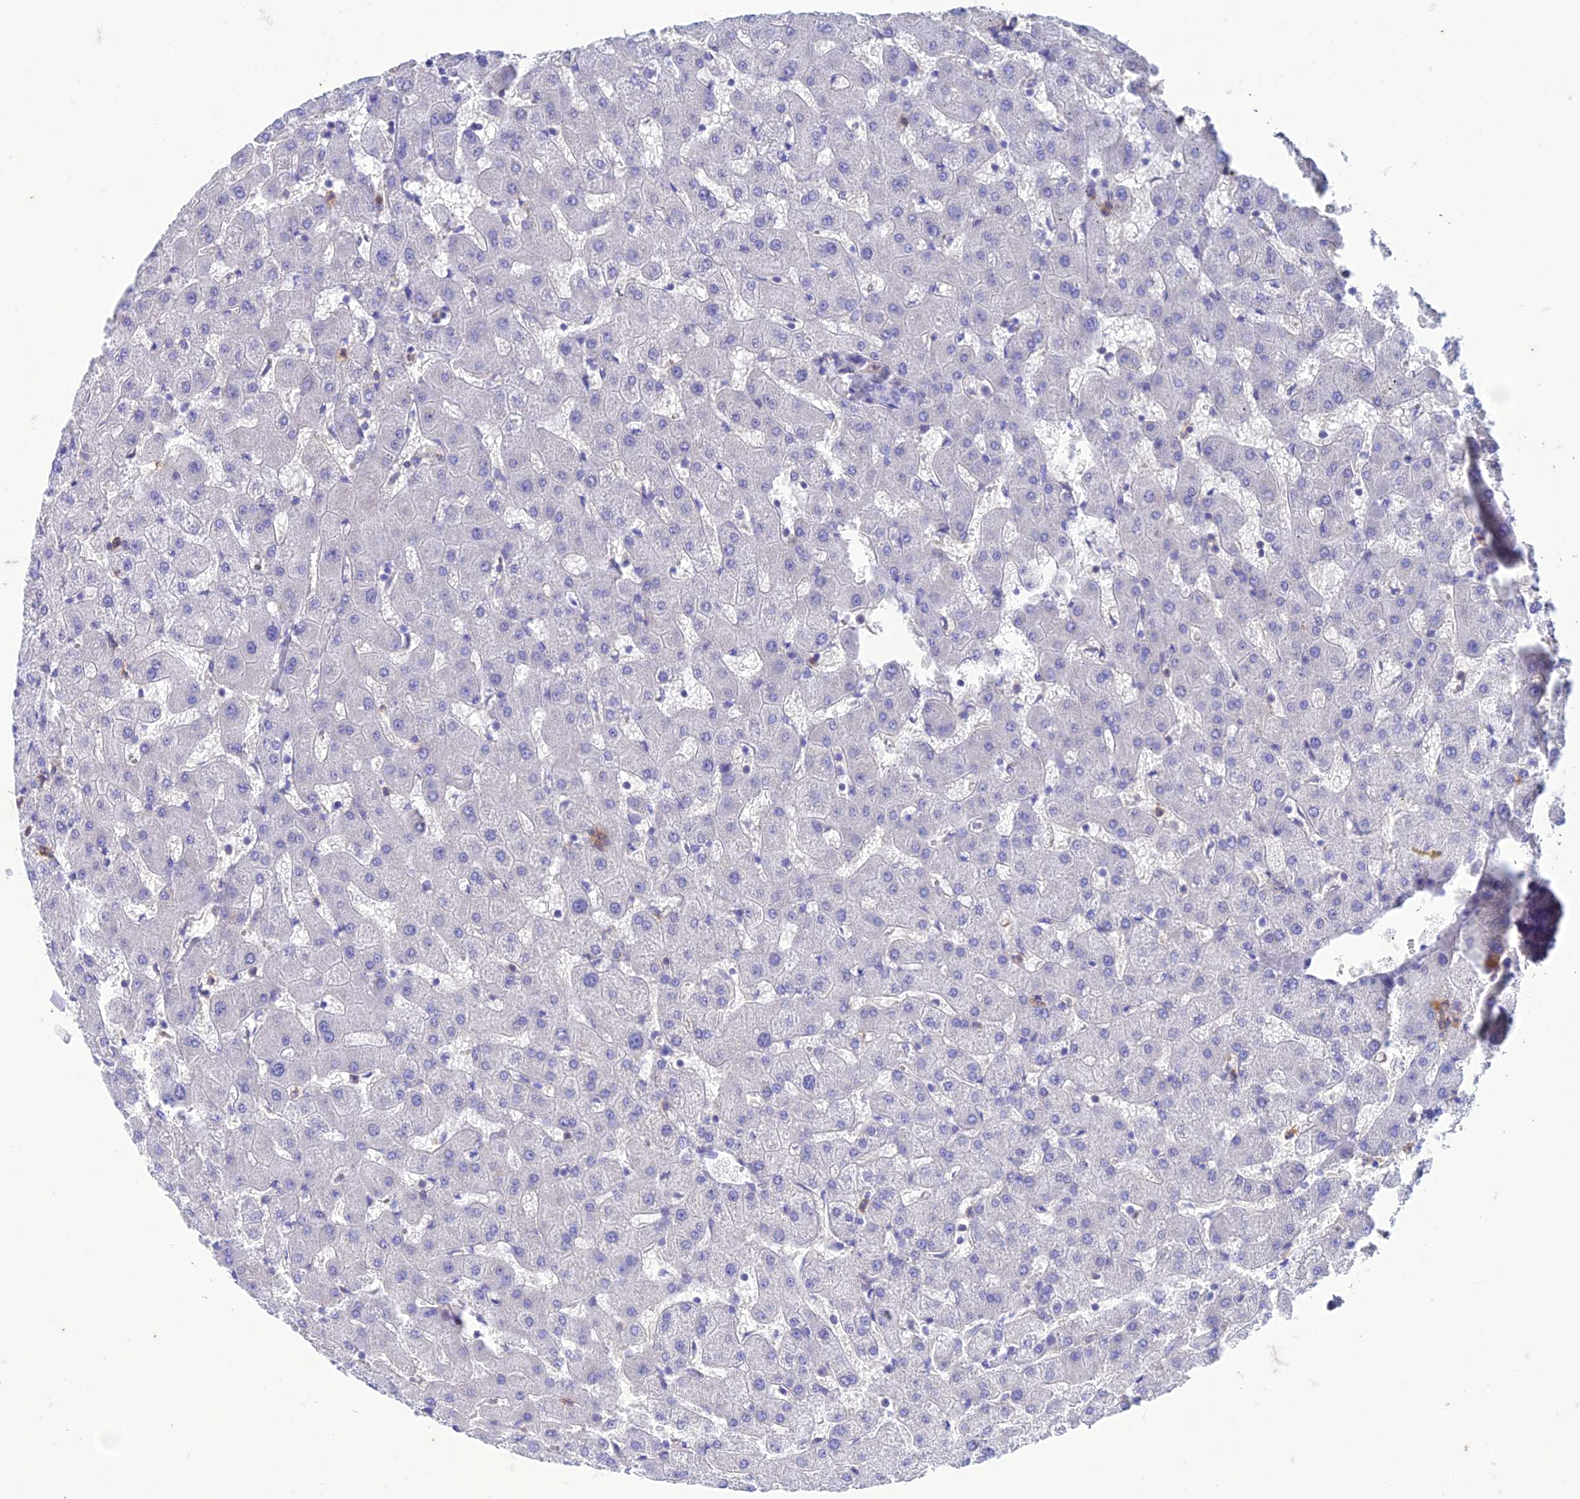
{"staining": {"intensity": "negative", "quantity": "none", "location": "none"}, "tissue": "liver", "cell_type": "Cholangiocytes", "image_type": "normal", "snomed": [{"axis": "morphology", "description": "Normal tissue, NOS"}, {"axis": "topography", "description": "Liver"}], "caption": "DAB (3,3'-diaminobenzidine) immunohistochemical staining of benign liver demonstrates no significant staining in cholangiocytes. (Immunohistochemistry (ihc), brightfield microscopy, high magnification).", "gene": "FGF7", "patient": {"sex": "female", "age": 63}}